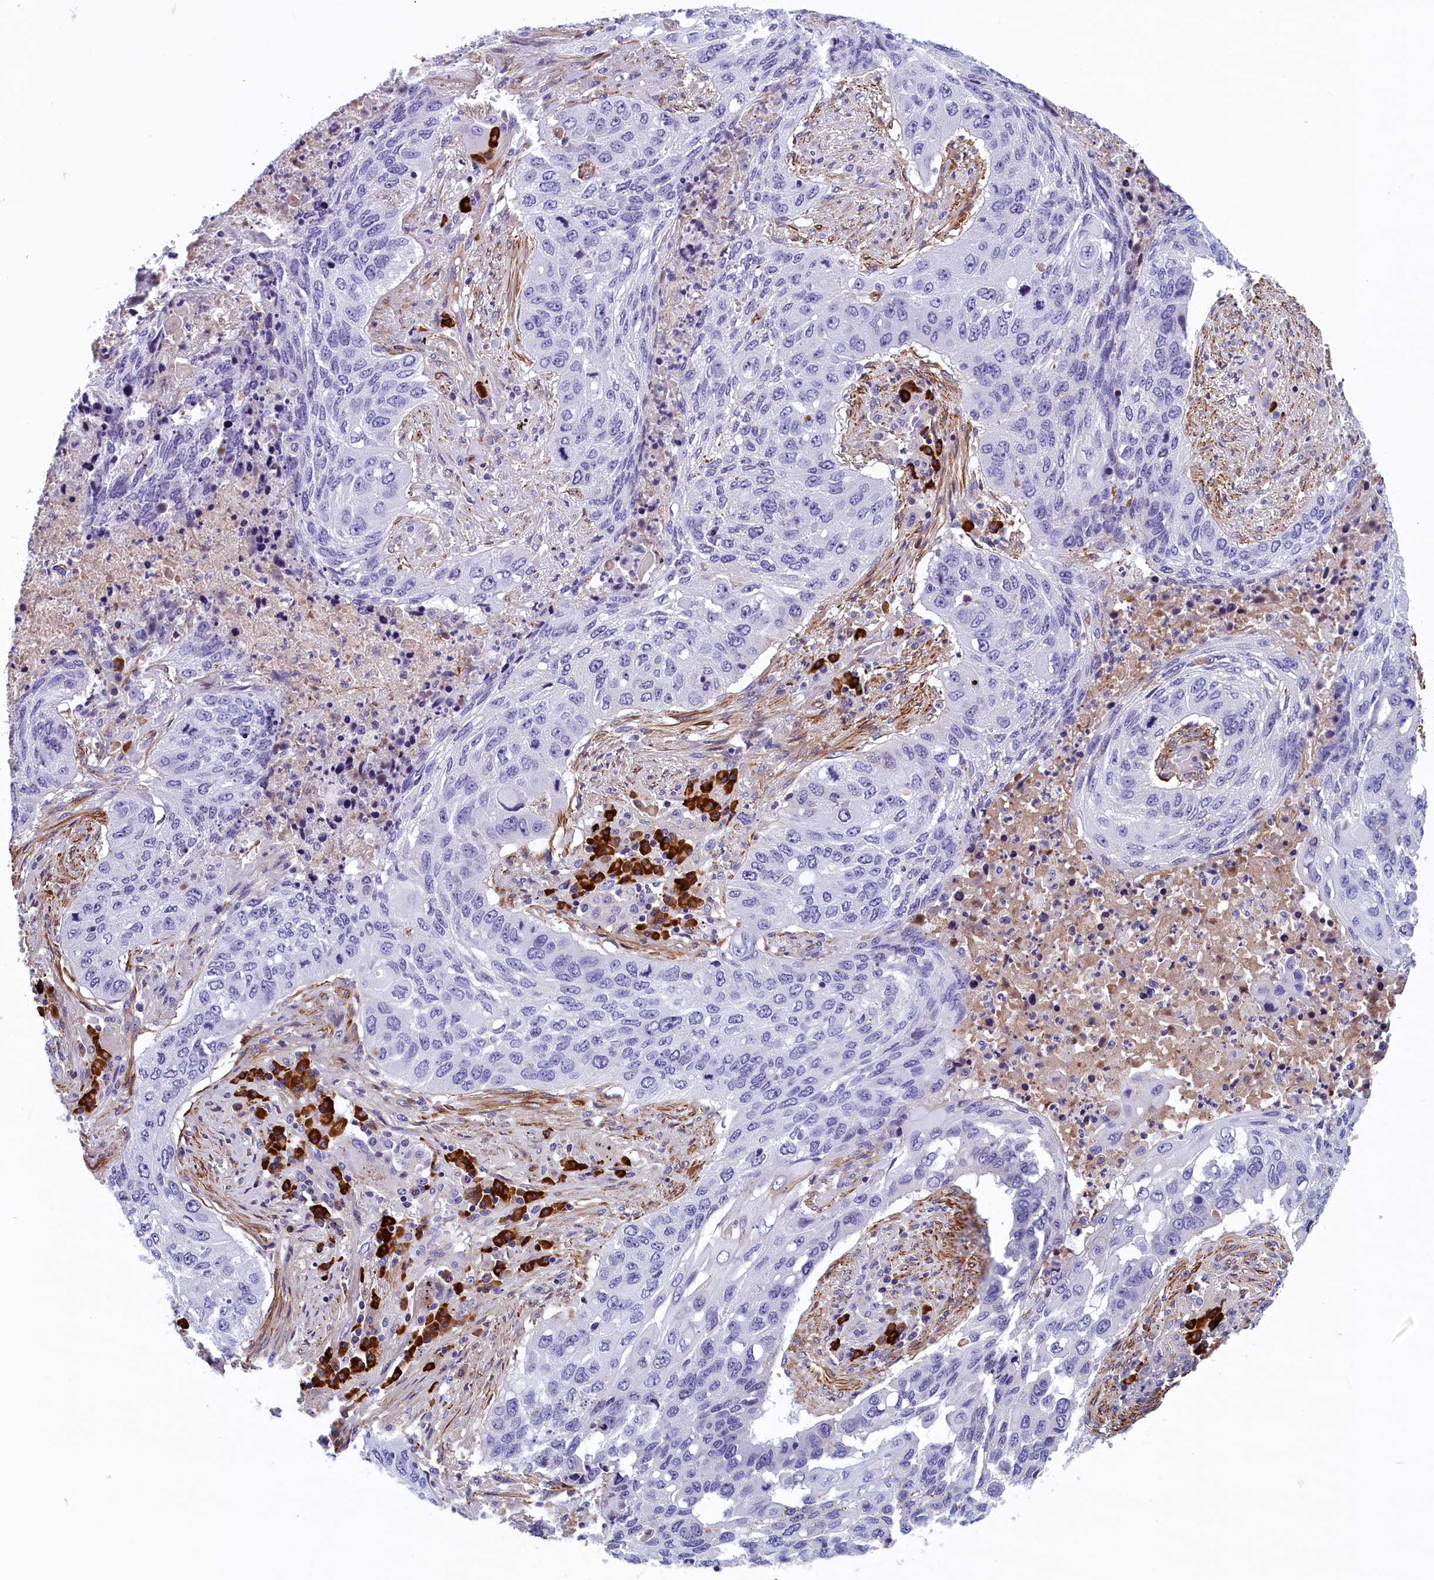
{"staining": {"intensity": "negative", "quantity": "none", "location": "none"}, "tissue": "lung cancer", "cell_type": "Tumor cells", "image_type": "cancer", "snomed": [{"axis": "morphology", "description": "Squamous cell carcinoma, NOS"}, {"axis": "topography", "description": "Lung"}], "caption": "High magnification brightfield microscopy of lung squamous cell carcinoma stained with DAB (brown) and counterstained with hematoxylin (blue): tumor cells show no significant staining.", "gene": "BCL2L13", "patient": {"sex": "female", "age": 63}}